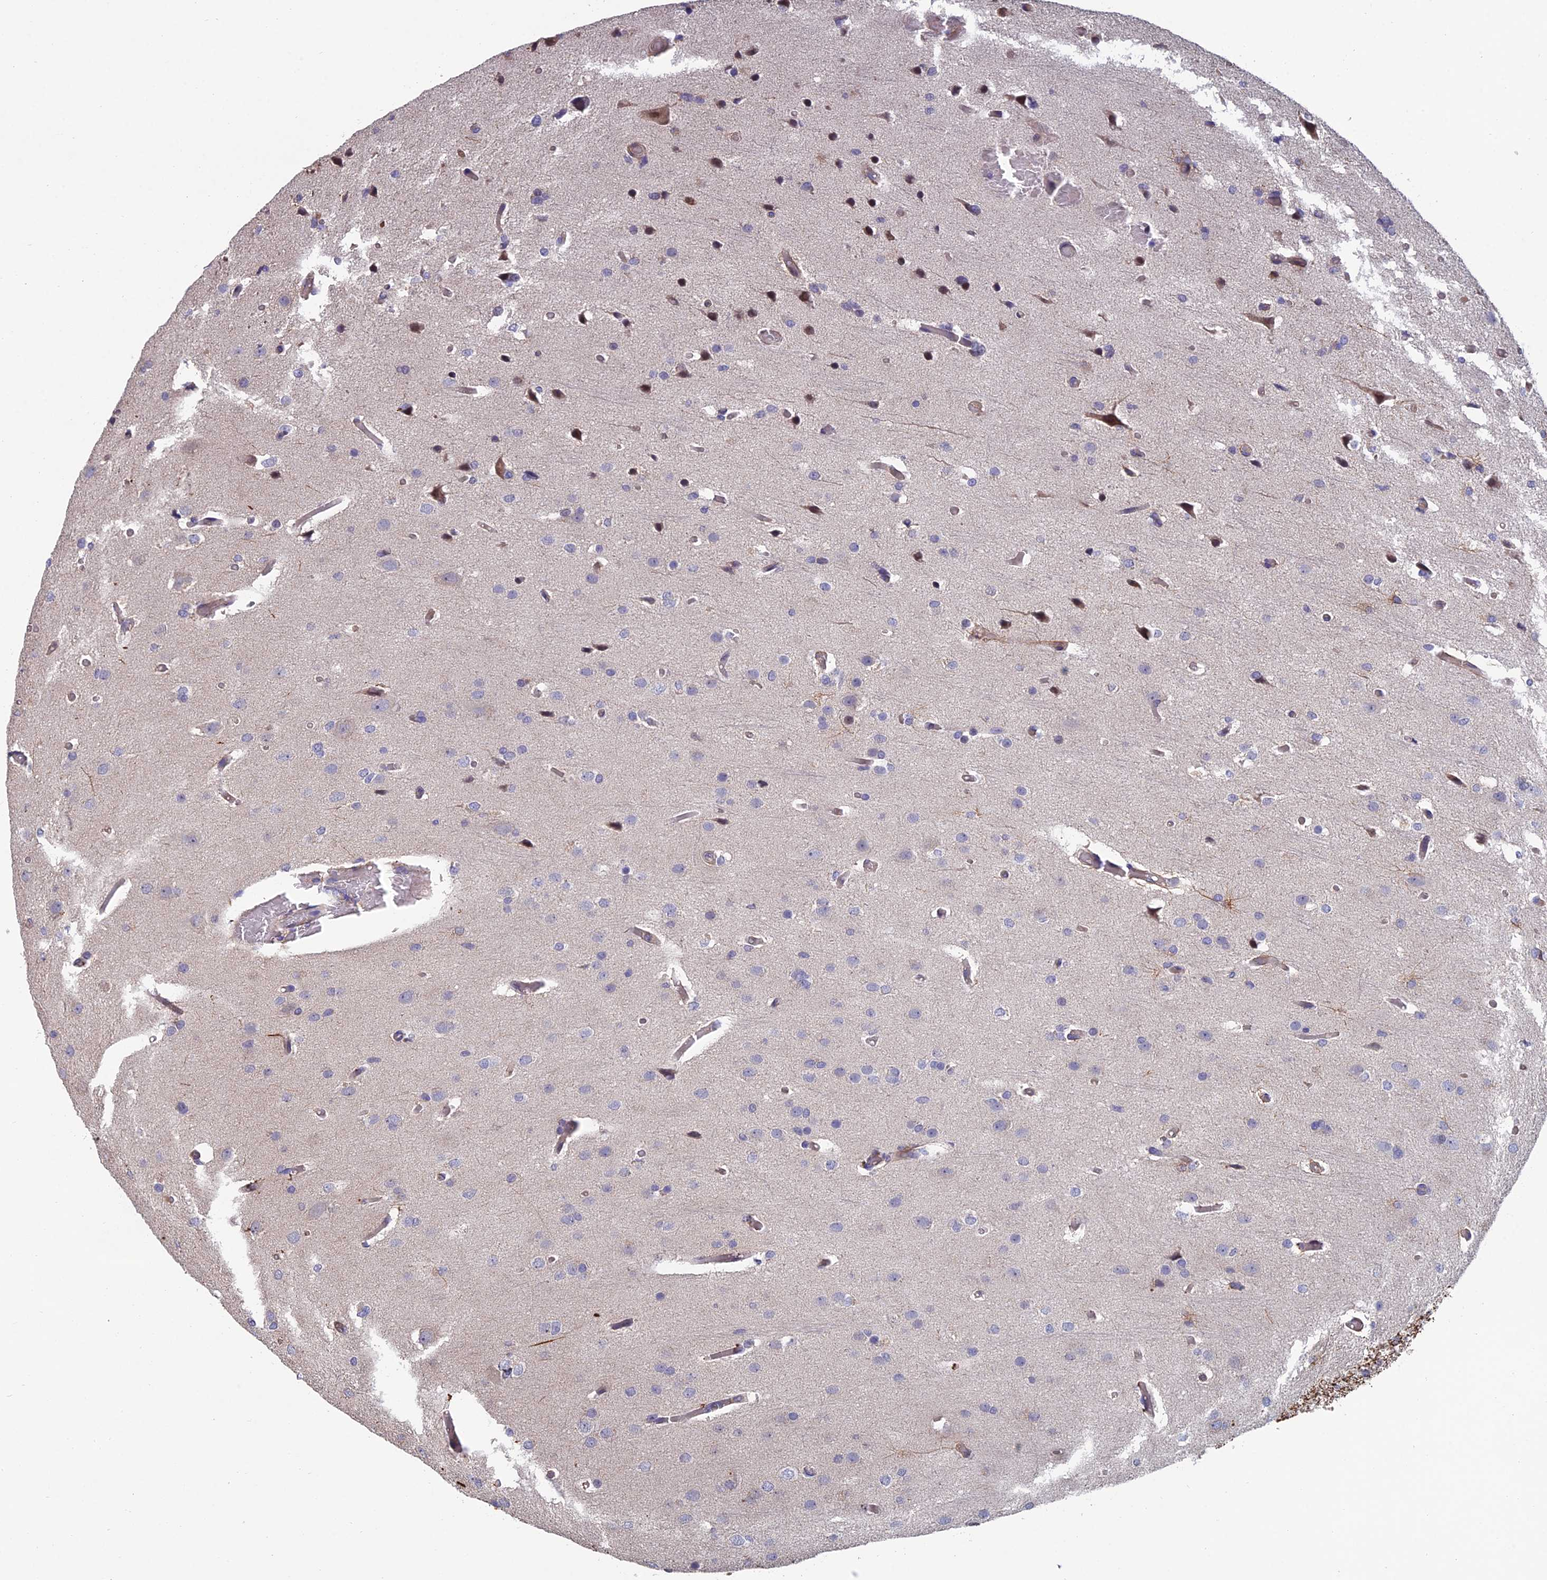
{"staining": {"intensity": "negative", "quantity": "none", "location": "none"}, "tissue": "glioma", "cell_type": "Tumor cells", "image_type": "cancer", "snomed": [{"axis": "morphology", "description": "Glioma, malignant, High grade"}, {"axis": "topography", "description": "Brain"}], "caption": "Immunohistochemical staining of human malignant glioma (high-grade) demonstrates no significant positivity in tumor cells.", "gene": "USP37", "patient": {"sex": "female", "age": 50}}